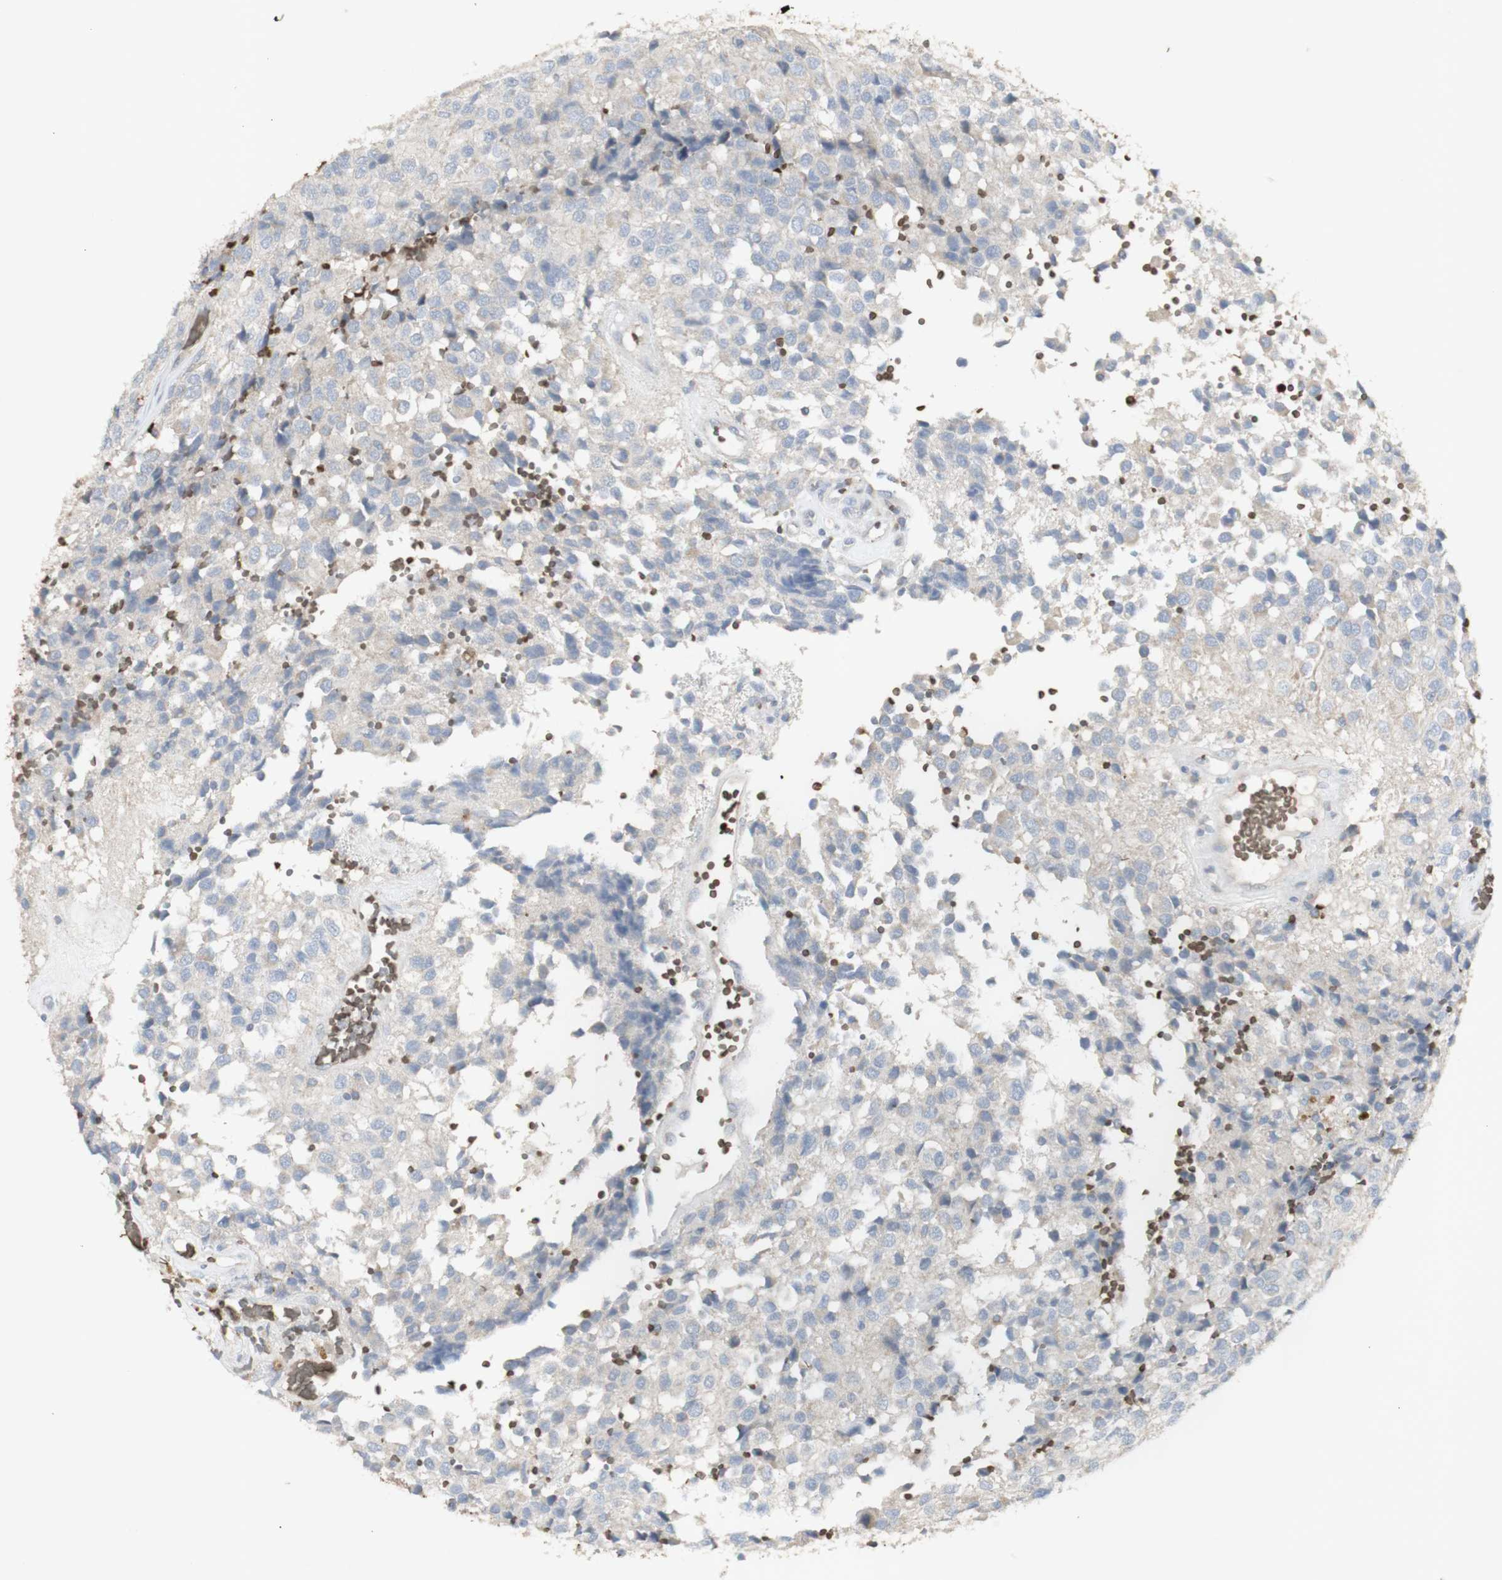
{"staining": {"intensity": "weak", "quantity": ">75%", "location": "cytoplasmic/membranous"}, "tissue": "glioma", "cell_type": "Tumor cells", "image_type": "cancer", "snomed": [{"axis": "morphology", "description": "Glioma, malignant, High grade"}, {"axis": "topography", "description": "Brain"}], "caption": "Human glioma stained with a protein marker reveals weak staining in tumor cells.", "gene": "INS", "patient": {"sex": "male", "age": 32}}